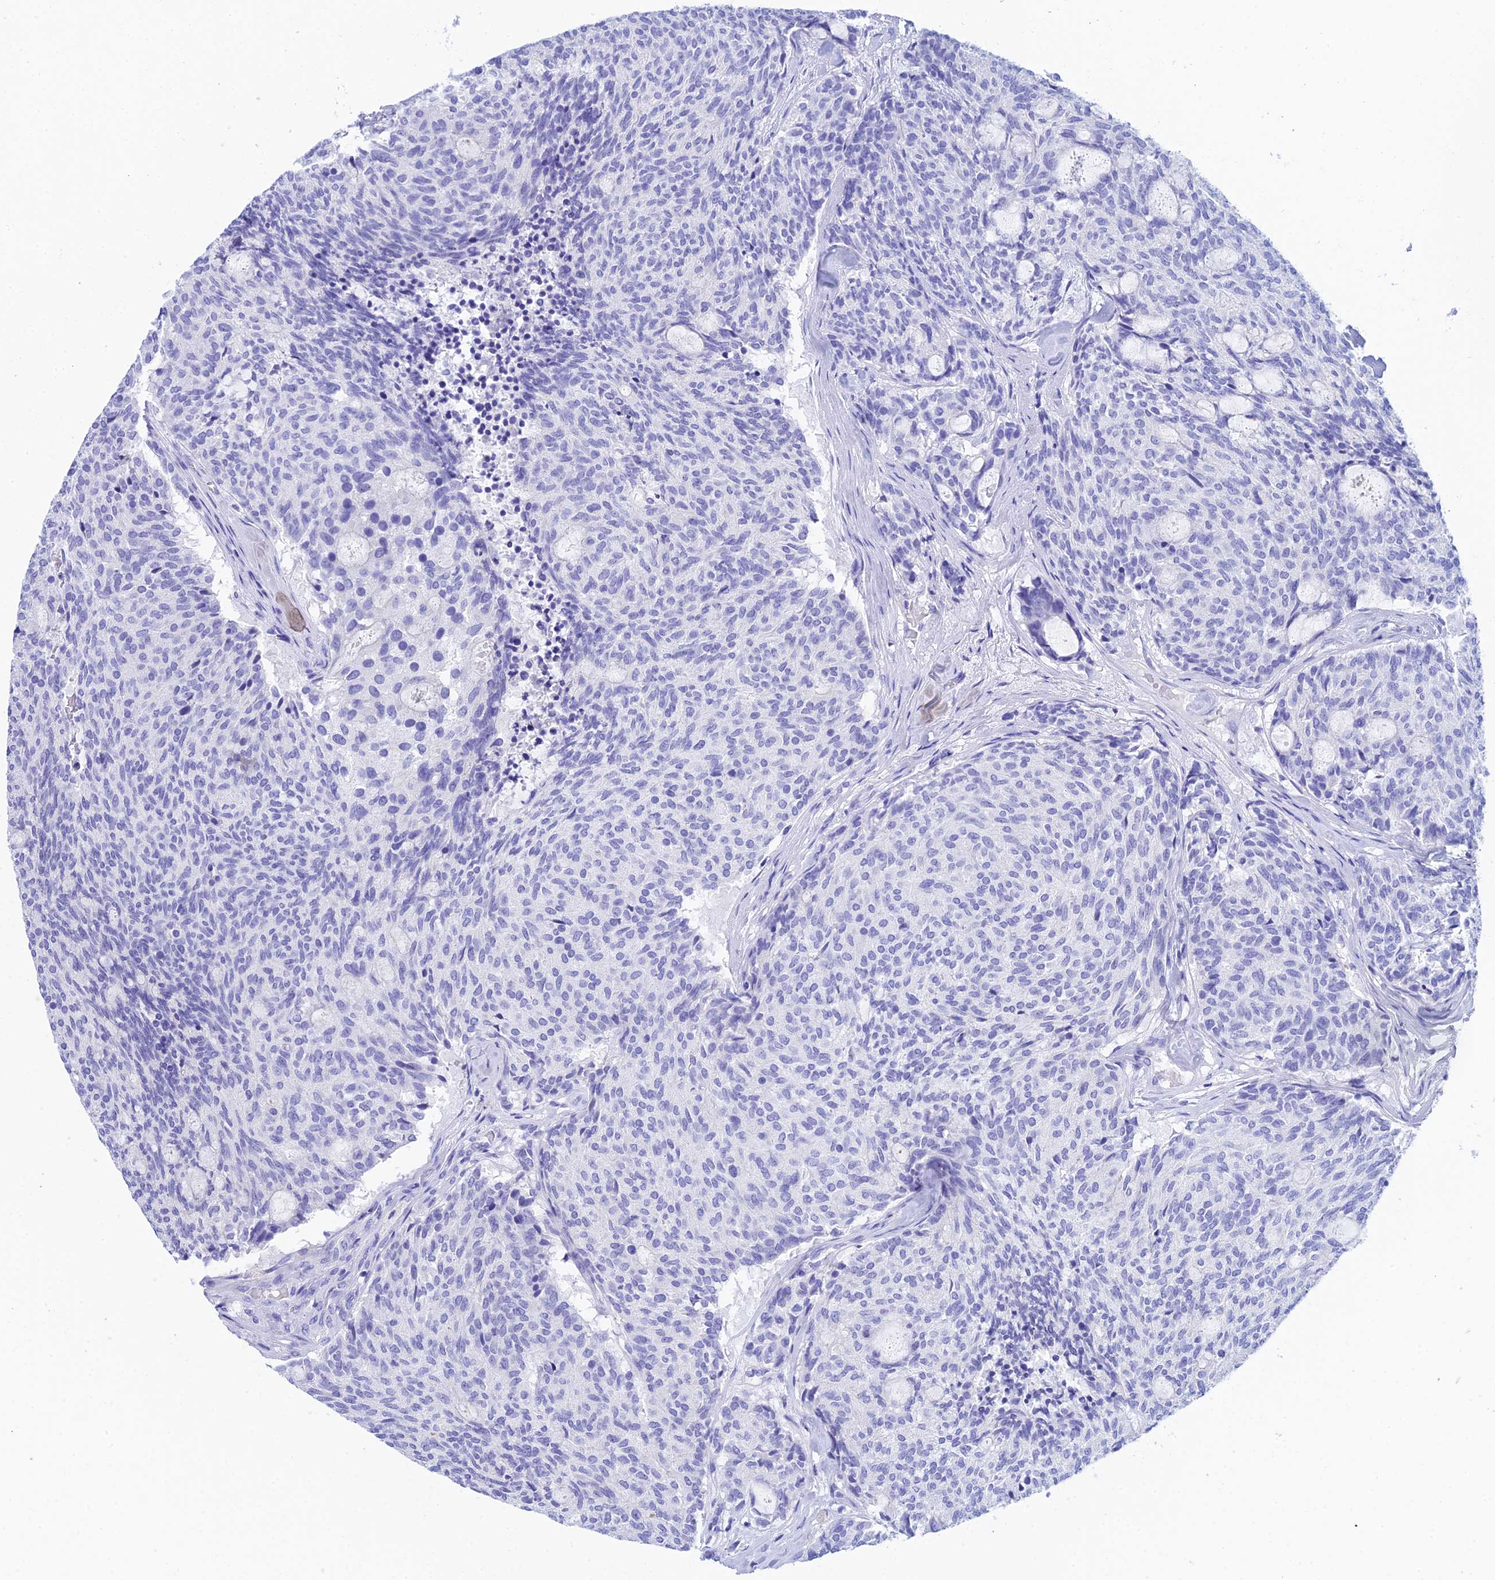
{"staining": {"intensity": "negative", "quantity": "none", "location": "none"}, "tissue": "carcinoid", "cell_type": "Tumor cells", "image_type": "cancer", "snomed": [{"axis": "morphology", "description": "Carcinoid, malignant, NOS"}, {"axis": "topography", "description": "Pancreas"}], "caption": "Carcinoid stained for a protein using immunohistochemistry displays no expression tumor cells.", "gene": "REG1A", "patient": {"sex": "female", "age": 54}}